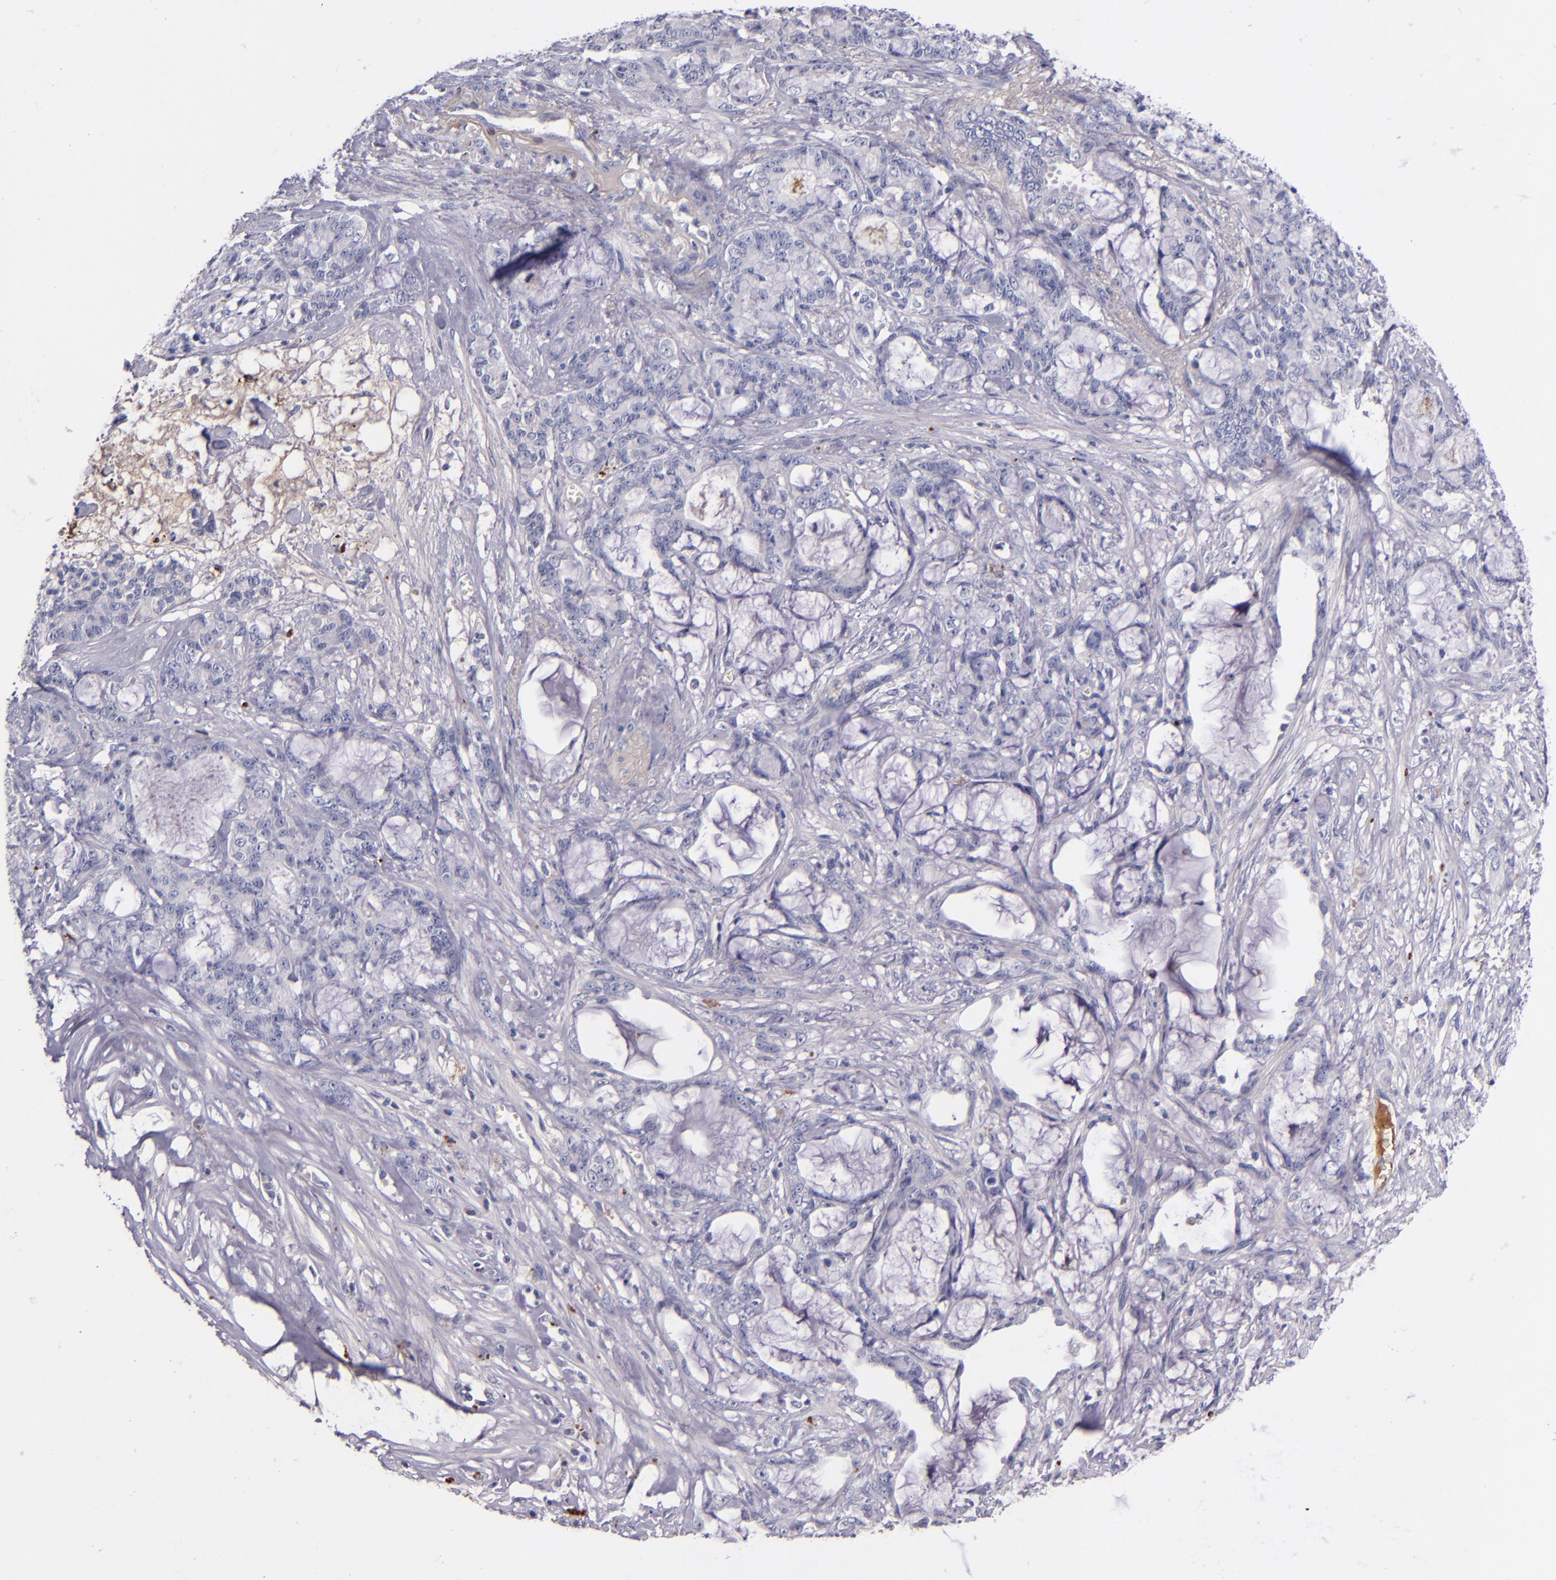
{"staining": {"intensity": "negative", "quantity": "none", "location": "none"}, "tissue": "pancreatic cancer", "cell_type": "Tumor cells", "image_type": "cancer", "snomed": [{"axis": "morphology", "description": "Adenocarcinoma, NOS"}, {"axis": "topography", "description": "Pancreas"}], "caption": "Immunohistochemistry (IHC) image of neoplastic tissue: human pancreatic cancer (adenocarcinoma) stained with DAB reveals no significant protein expression in tumor cells.", "gene": "KNG1", "patient": {"sex": "female", "age": 73}}